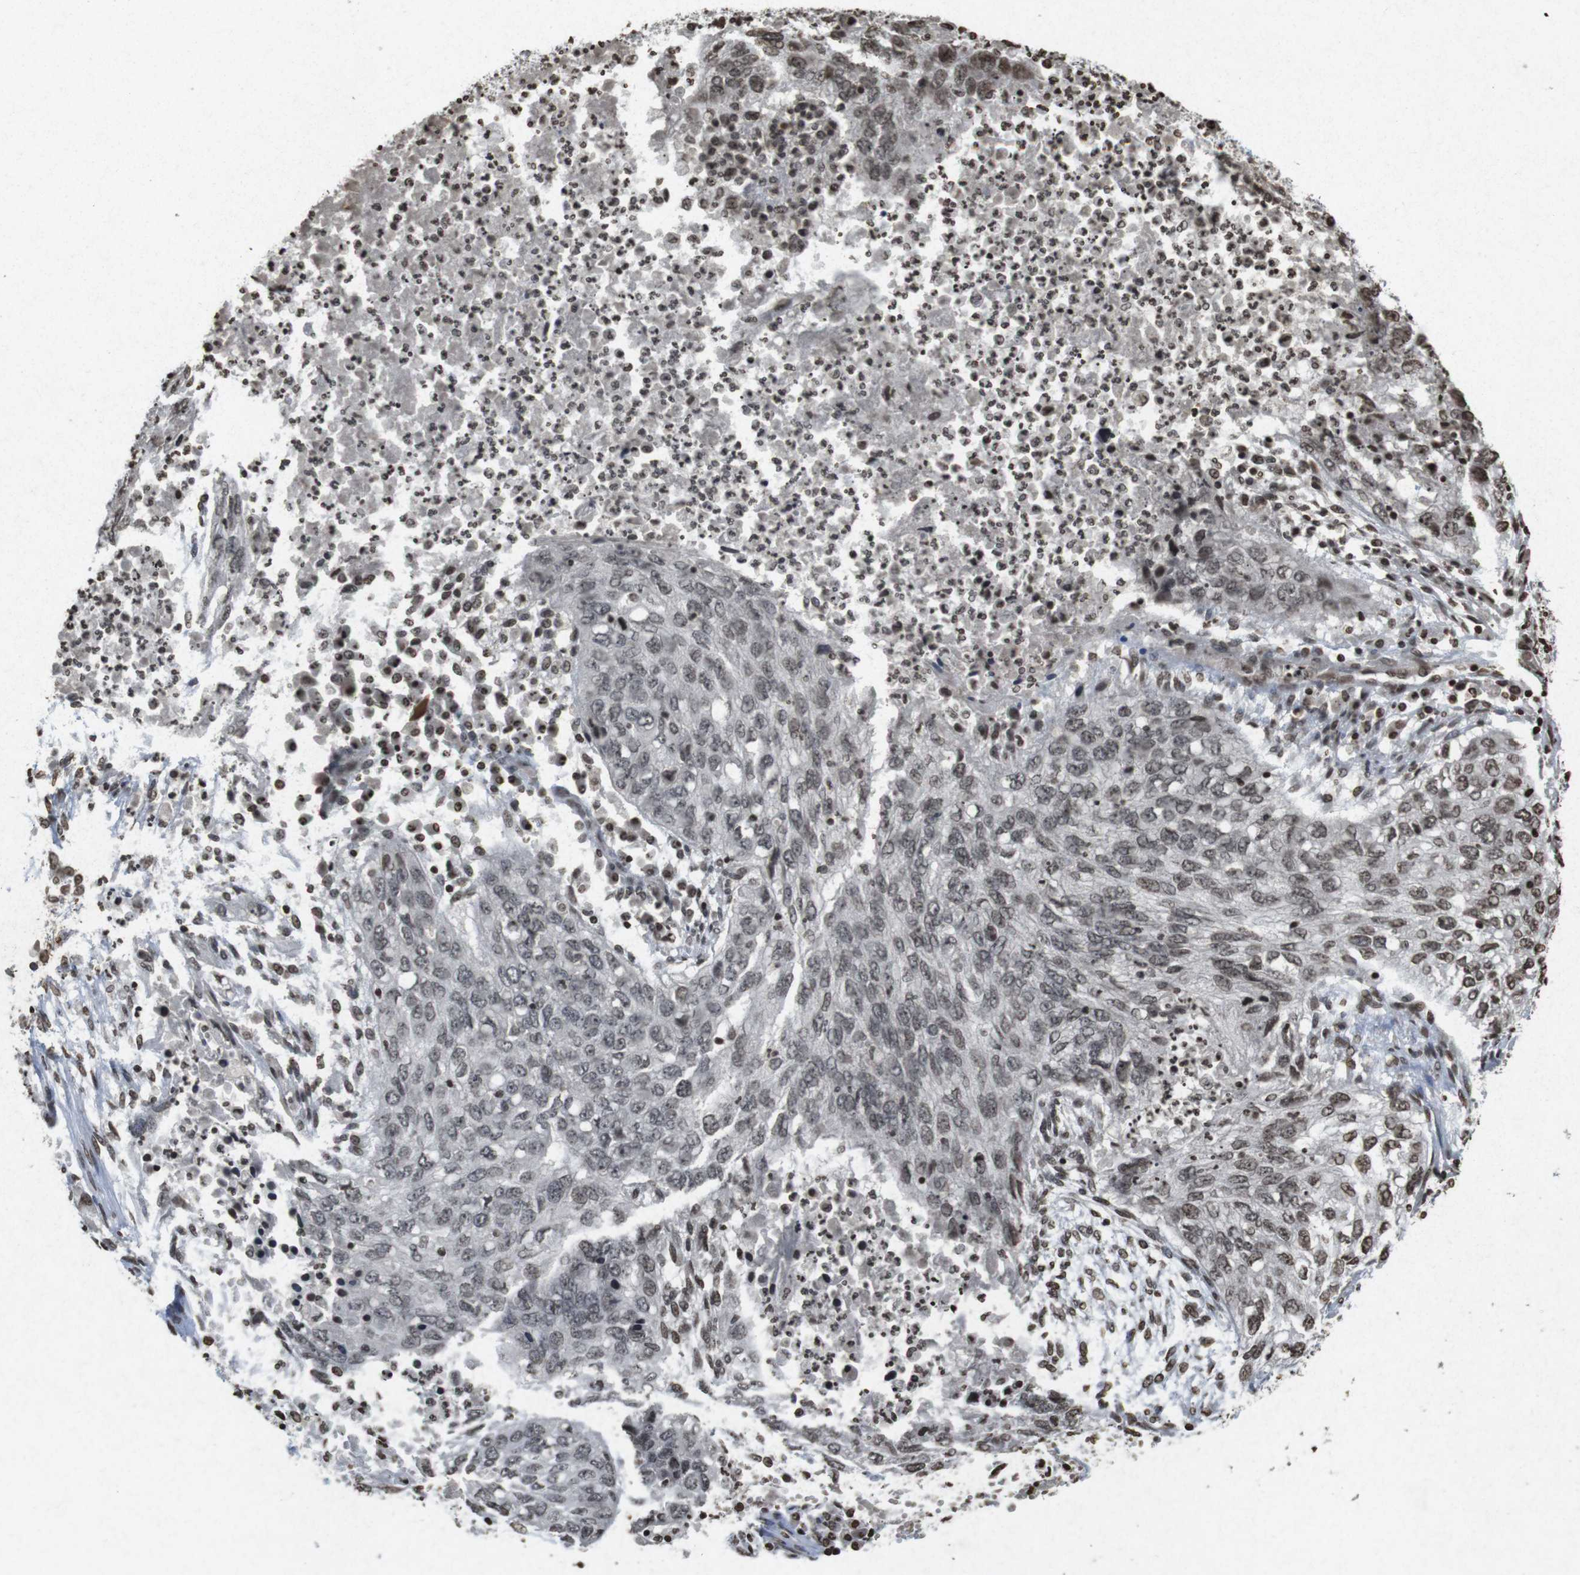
{"staining": {"intensity": "weak", "quantity": "<25%", "location": "nuclear"}, "tissue": "lung cancer", "cell_type": "Tumor cells", "image_type": "cancer", "snomed": [{"axis": "morphology", "description": "Squamous cell carcinoma, NOS"}, {"axis": "topography", "description": "Lung"}], "caption": "High power microscopy photomicrograph of an immunohistochemistry (IHC) photomicrograph of squamous cell carcinoma (lung), revealing no significant expression in tumor cells.", "gene": "FOXA3", "patient": {"sex": "female", "age": 63}}